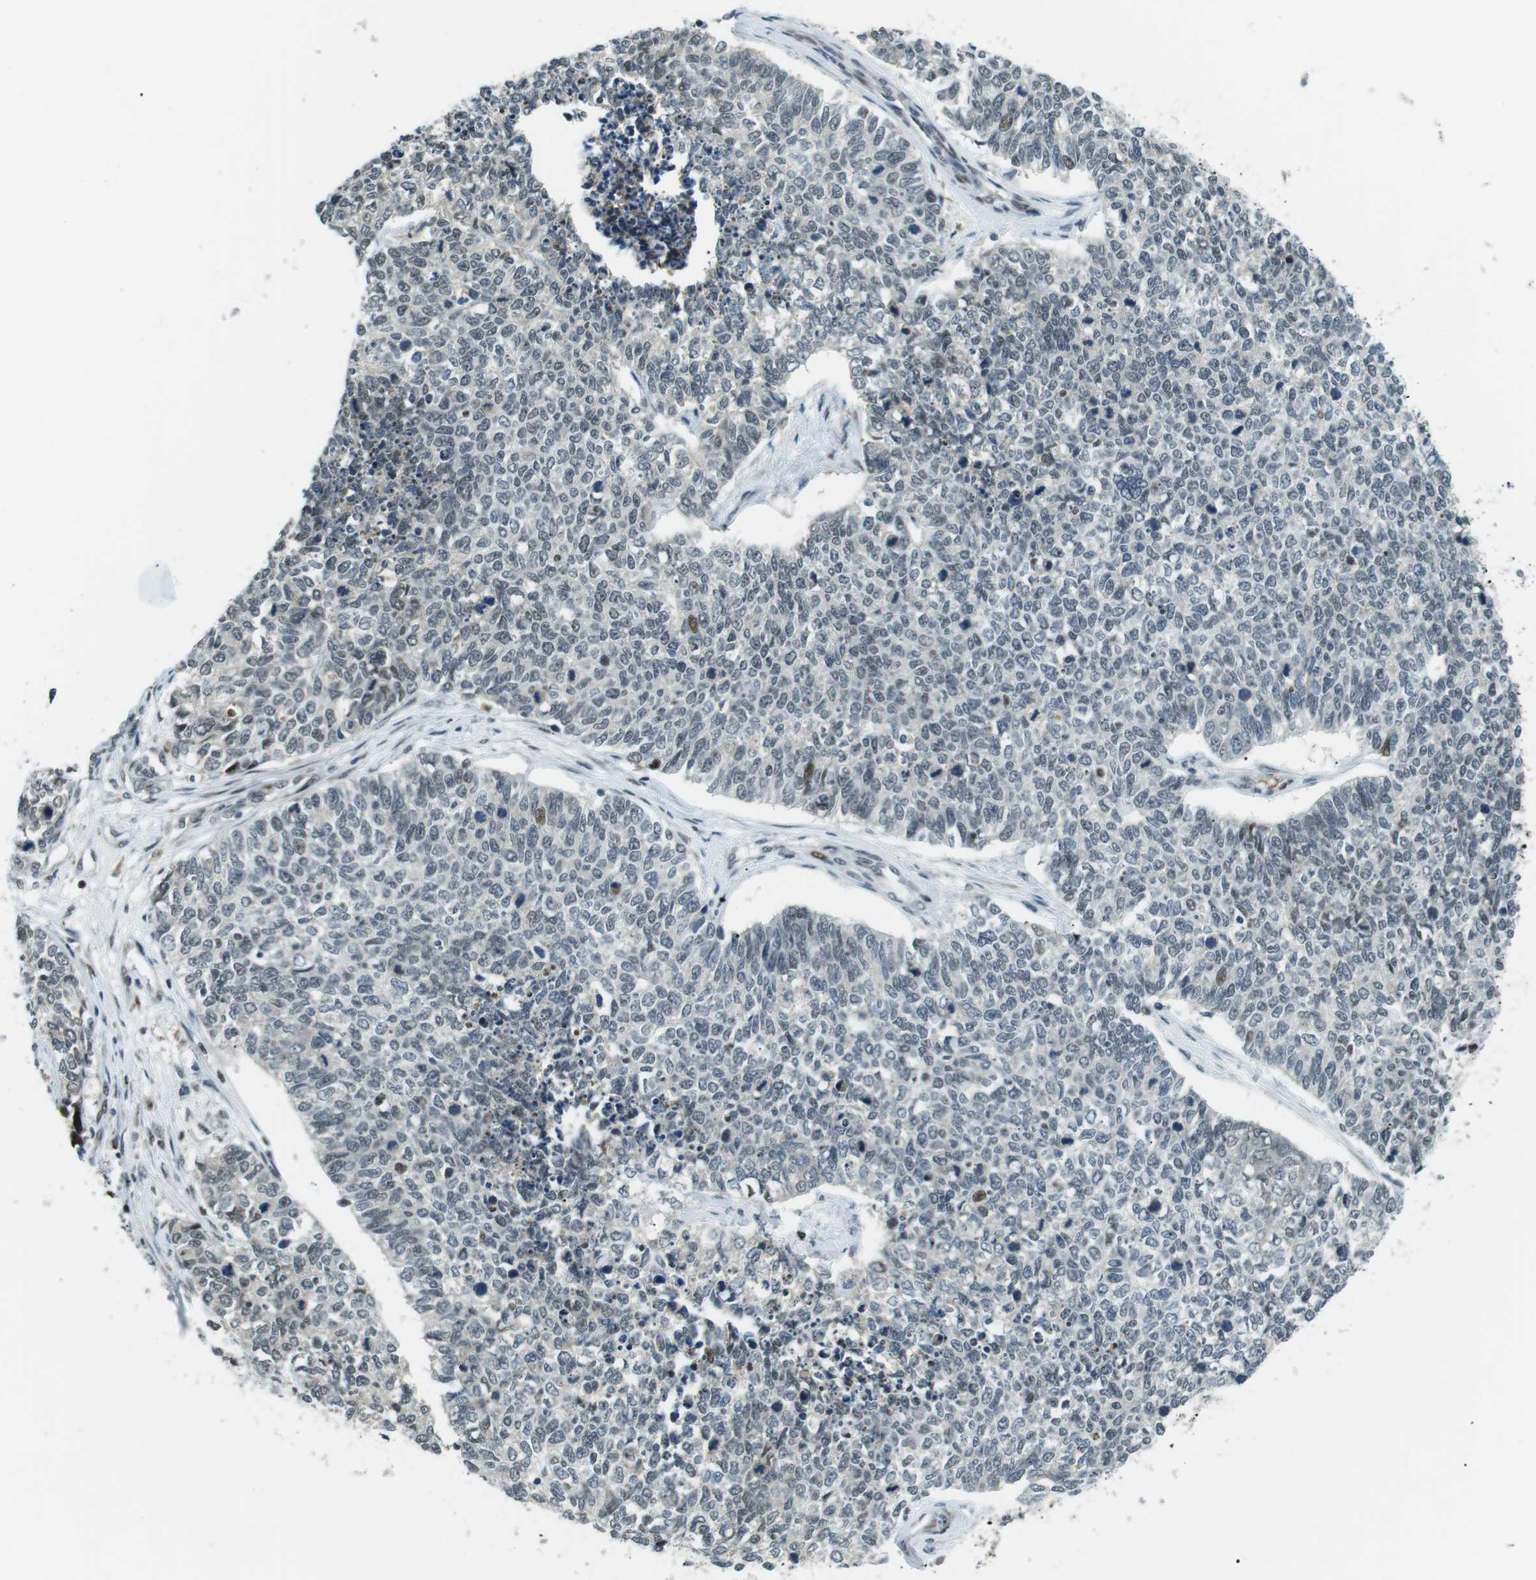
{"staining": {"intensity": "weak", "quantity": "<25%", "location": "nuclear"}, "tissue": "cervical cancer", "cell_type": "Tumor cells", "image_type": "cancer", "snomed": [{"axis": "morphology", "description": "Squamous cell carcinoma, NOS"}, {"axis": "topography", "description": "Cervix"}], "caption": "Cervical squamous cell carcinoma was stained to show a protein in brown. There is no significant staining in tumor cells.", "gene": "PJA1", "patient": {"sex": "female", "age": 63}}